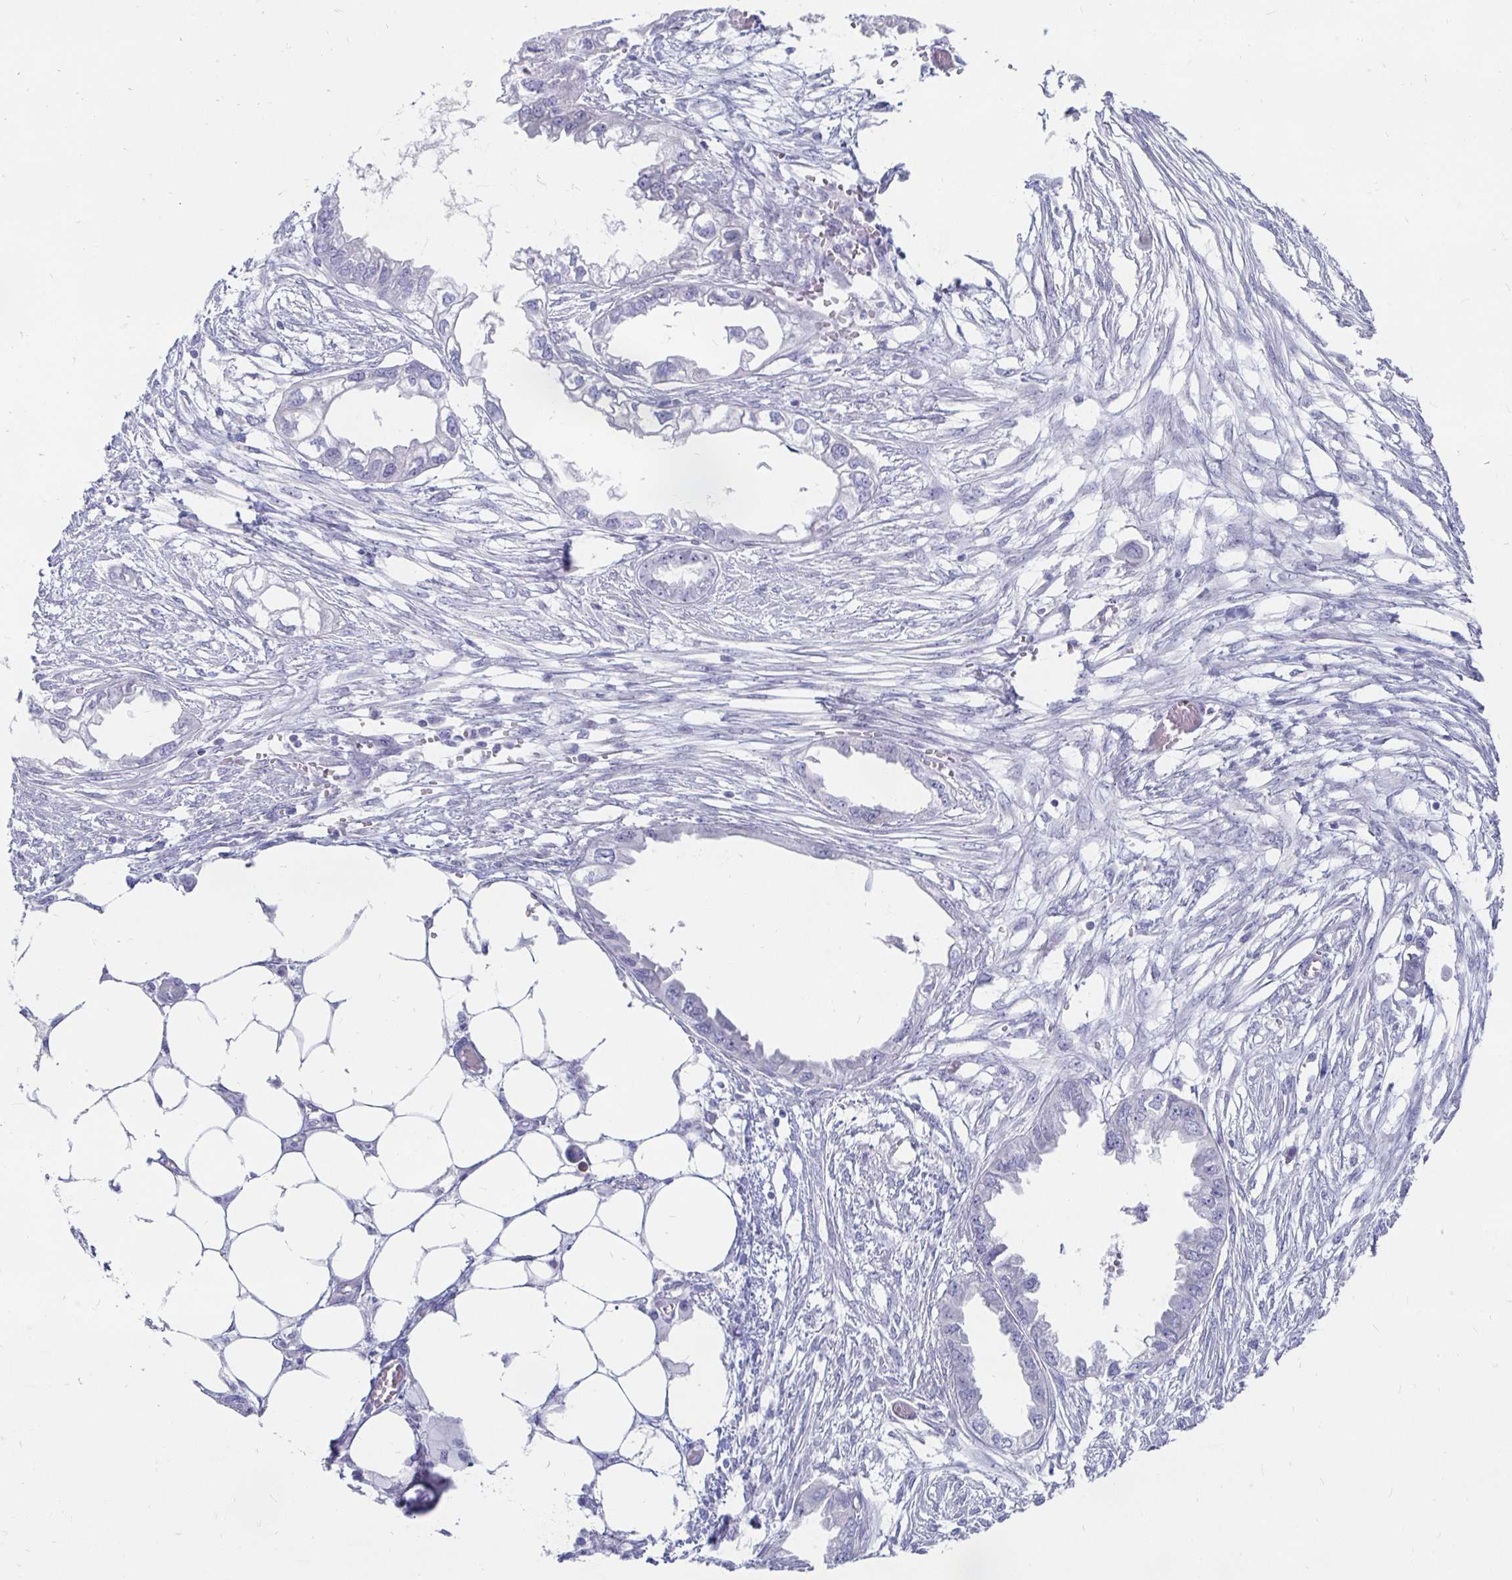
{"staining": {"intensity": "negative", "quantity": "none", "location": "none"}, "tissue": "endometrial cancer", "cell_type": "Tumor cells", "image_type": "cancer", "snomed": [{"axis": "morphology", "description": "Adenocarcinoma, NOS"}, {"axis": "morphology", "description": "Adenocarcinoma, metastatic, NOS"}, {"axis": "topography", "description": "Adipose tissue"}, {"axis": "topography", "description": "Endometrium"}], "caption": "This is an IHC image of human endometrial cancer. There is no expression in tumor cells.", "gene": "PEG10", "patient": {"sex": "female", "age": 67}}